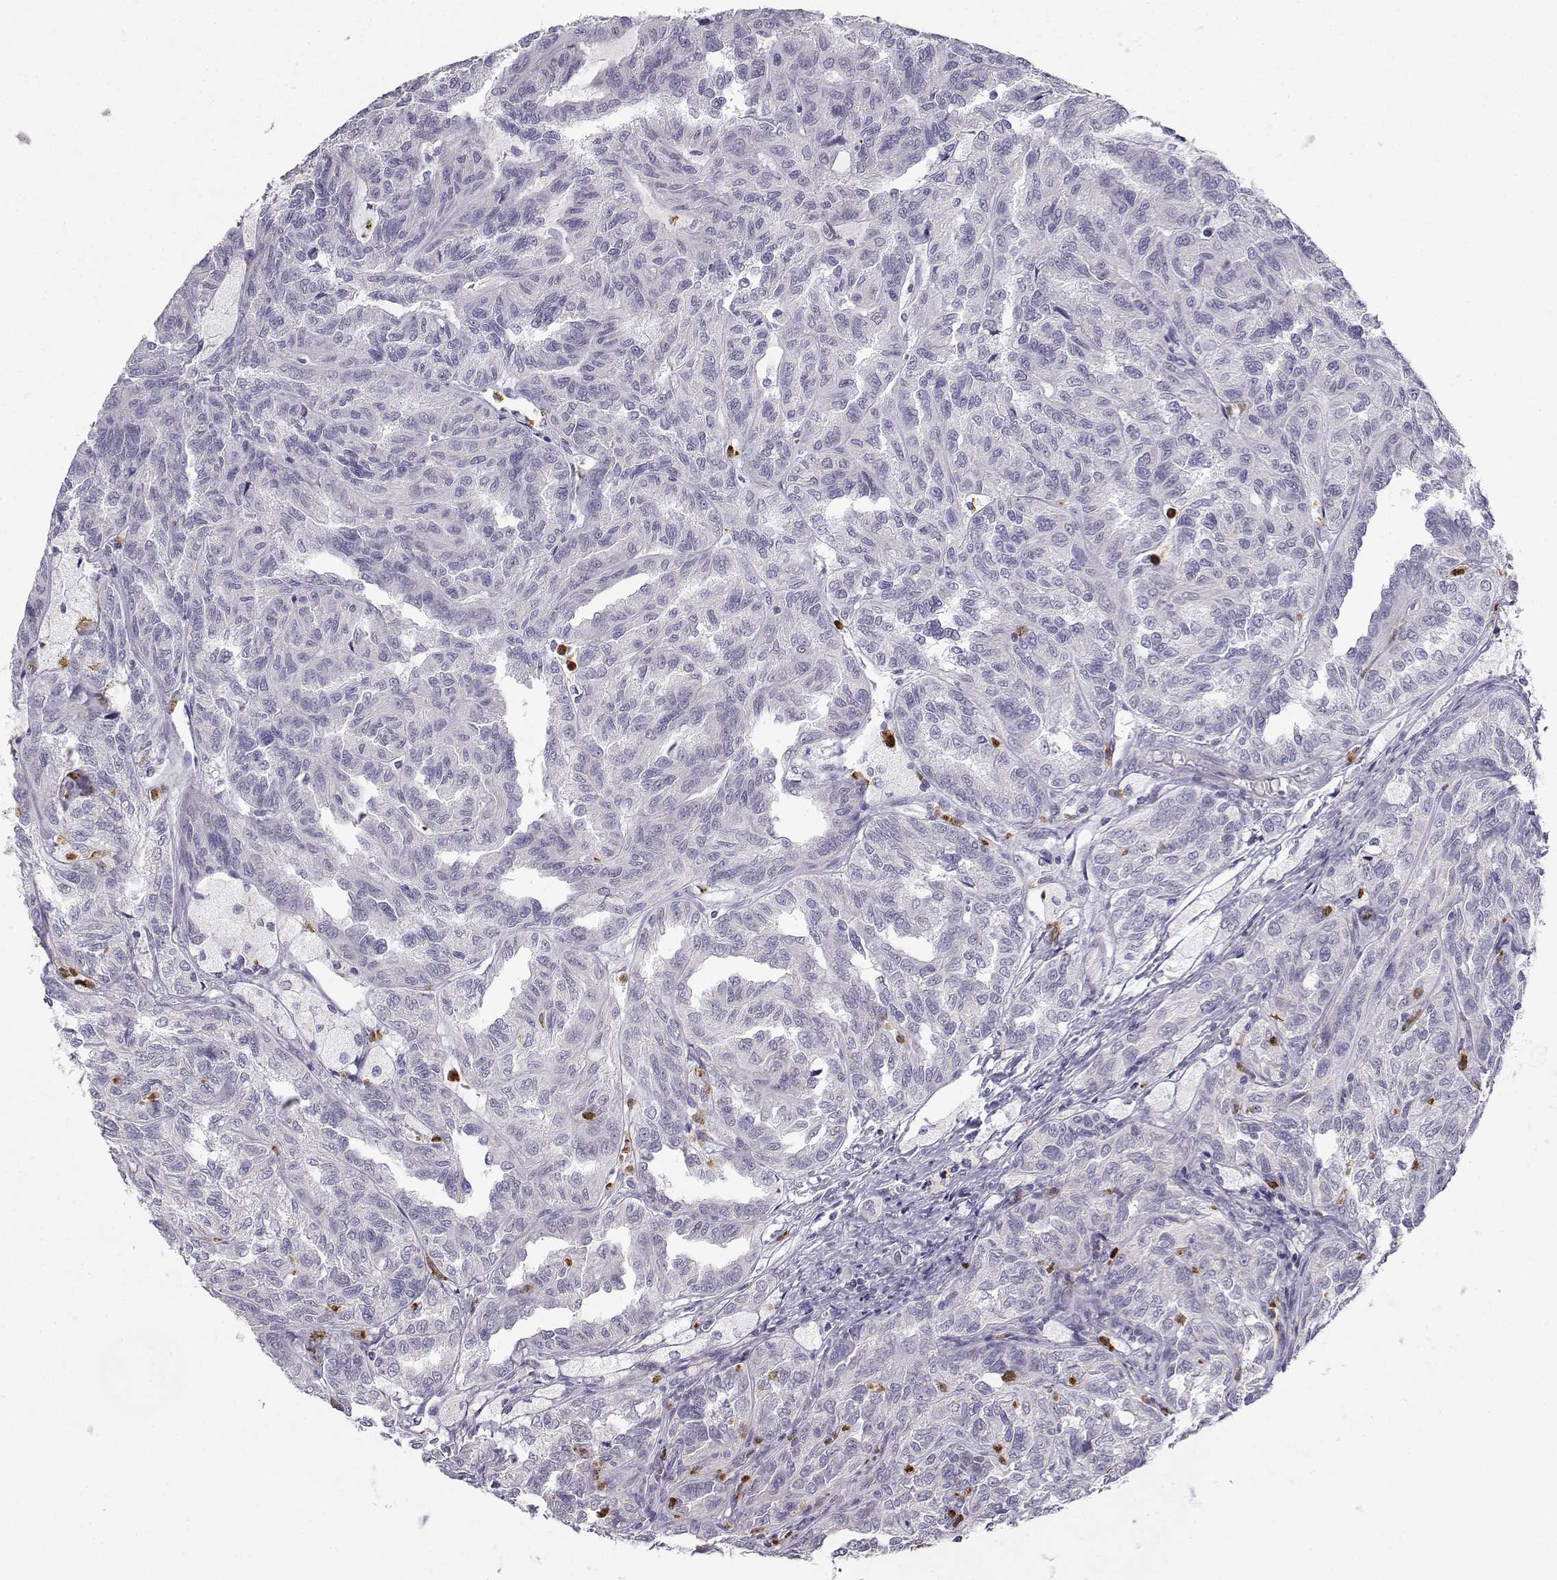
{"staining": {"intensity": "negative", "quantity": "none", "location": "none"}, "tissue": "renal cancer", "cell_type": "Tumor cells", "image_type": "cancer", "snomed": [{"axis": "morphology", "description": "Adenocarcinoma, NOS"}, {"axis": "topography", "description": "Kidney"}], "caption": "Human renal cancer (adenocarcinoma) stained for a protein using immunohistochemistry shows no positivity in tumor cells.", "gene": "CALY", "patient": {"sex": "male", "age": 79}}